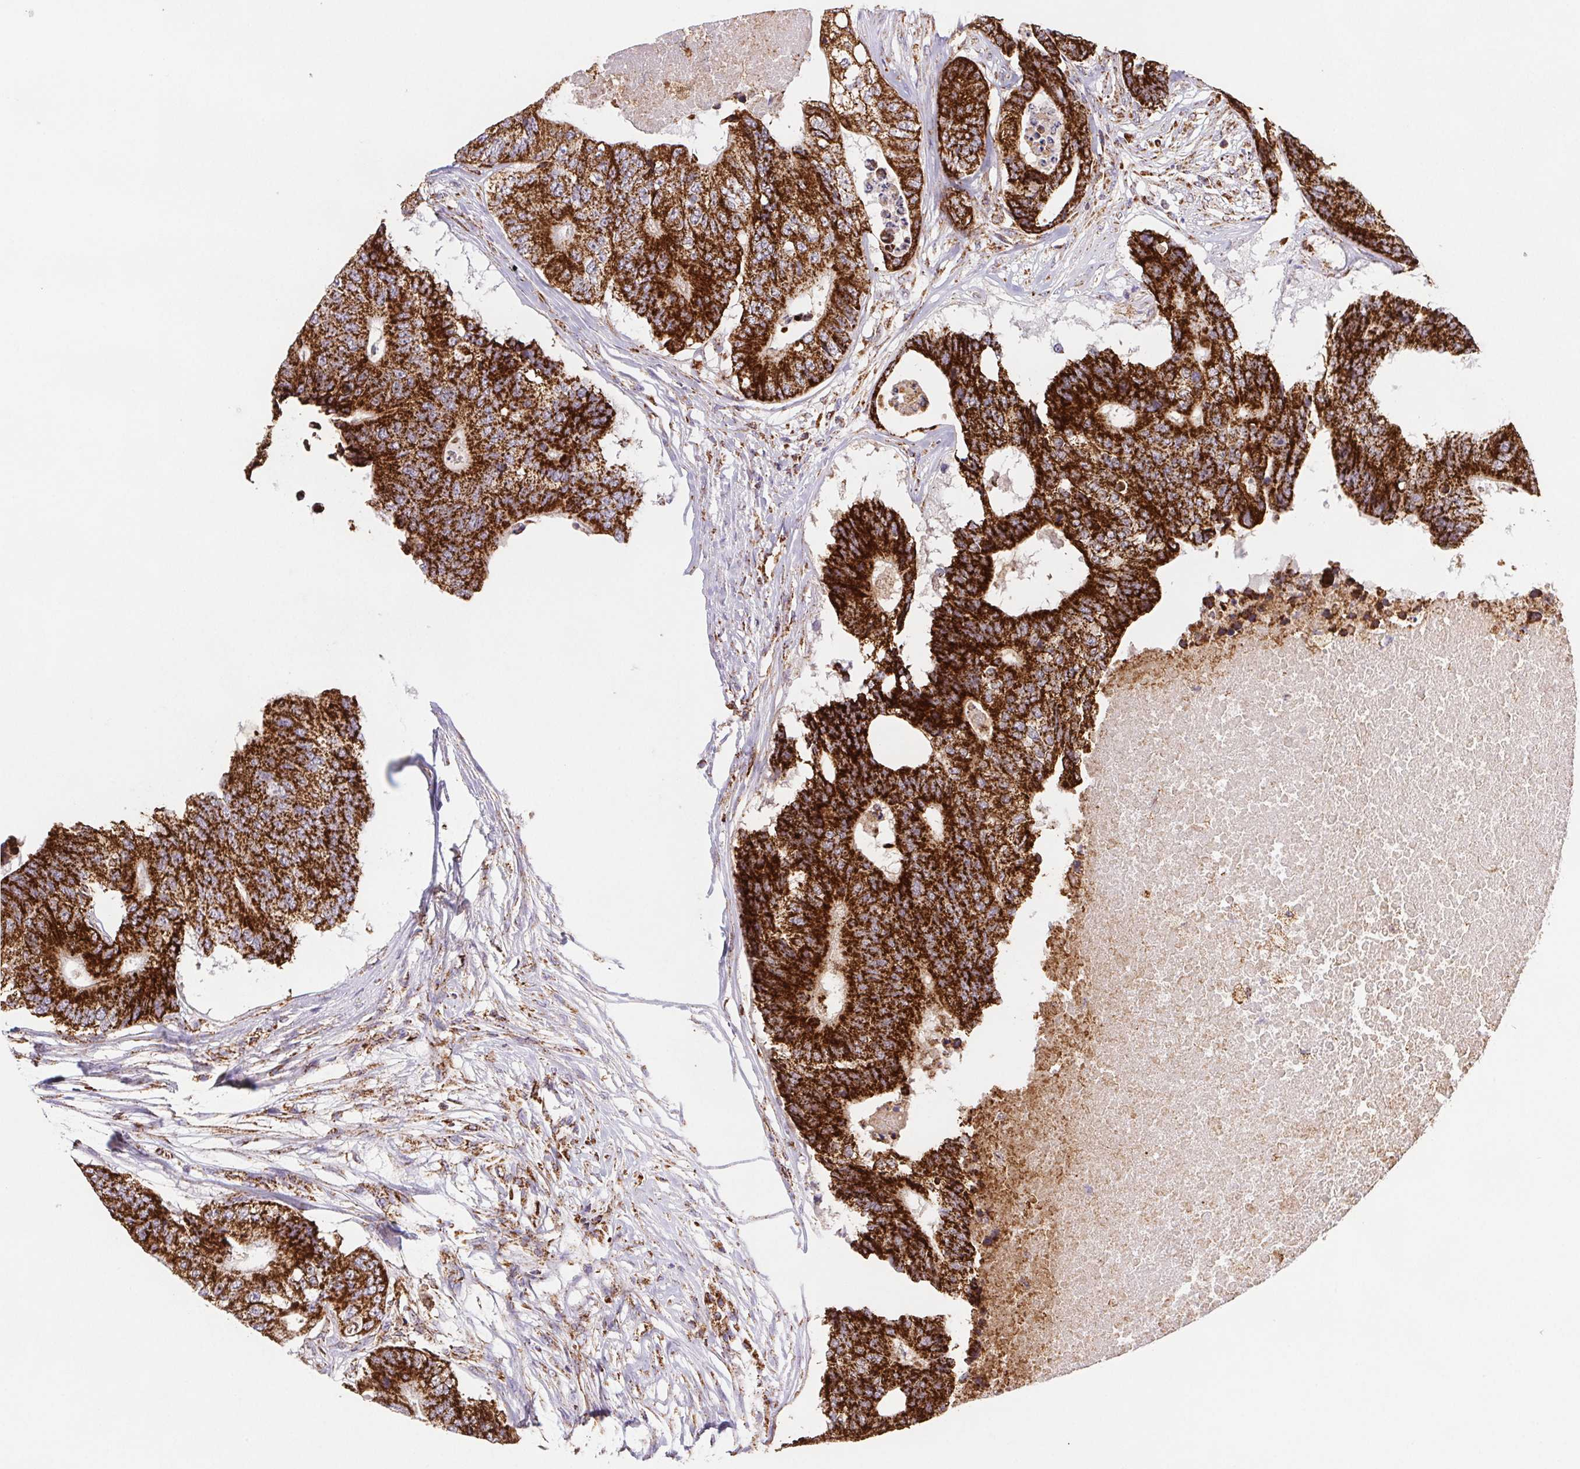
{"staining": {"intensity": "strong", "quantity": ">75%", "location": "cytoplasmic/membranous"}, "tissue": "colorectal cancer", "cell_type": "Tumor cells", "image_type": "cancer", "snomed": [{"axis": "morphology", "description": "Adenocarcinoma, NOS"}, {"axis": "topography", "description": "Colon"}], "caption": "Protein expression analysis of colorectal cancer (adenocarcinoma) demonstrates strong cytoplasmic/membranous positivity in about >75% of tumor cells.", "gene": "NIPSNAP2", "patient": {"sex": "female", "age": 67}}